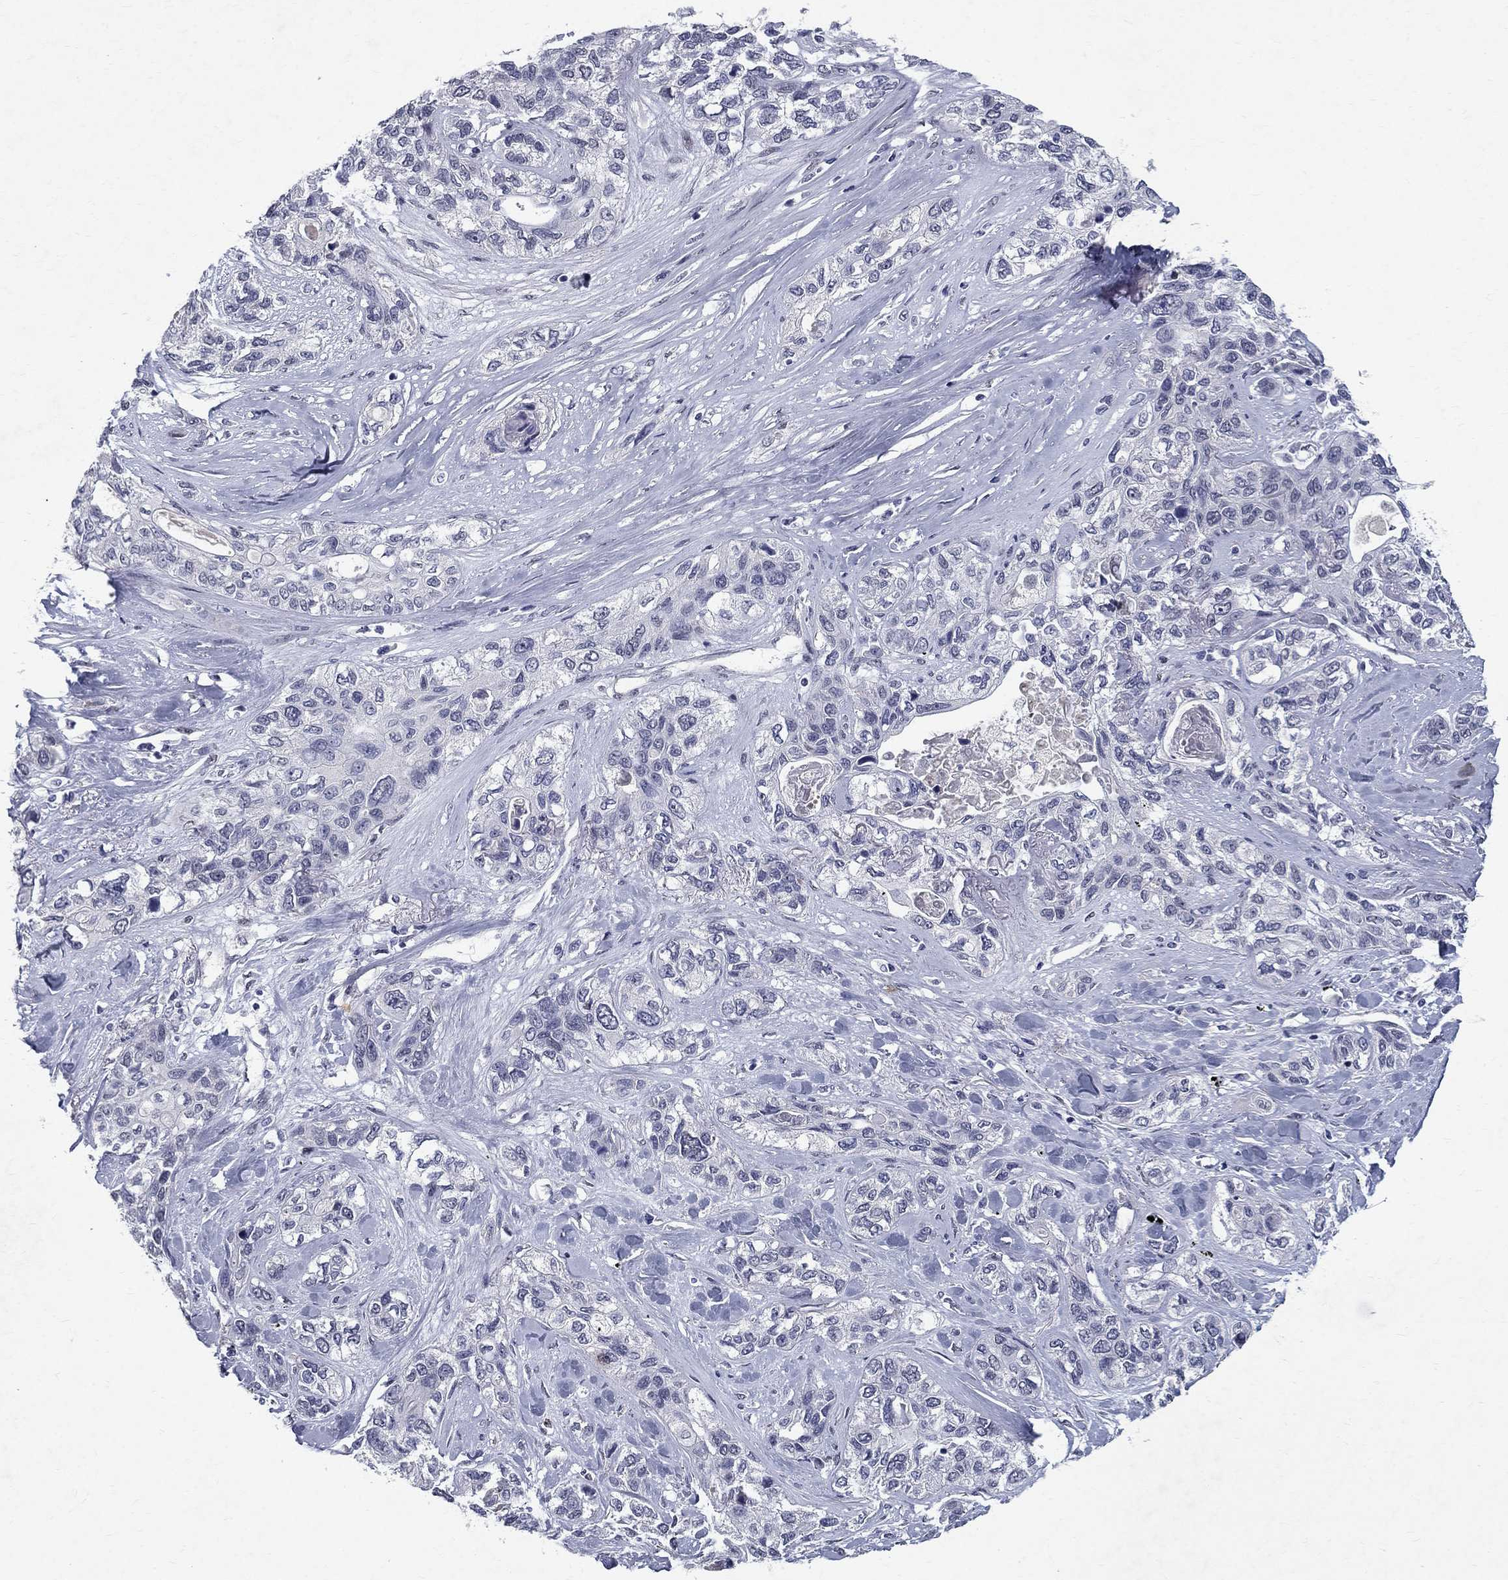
{"staining": {"intensity": "negative", "quantity": "none", "location": "none"}, "tissue": "lung cancer", "cell_type": "Tumor cells", "image_type": "cancer", "snomed": [{"axis": "morphology", "description": "Squamous cell carcinoma, NOS"}, {"axis": "topography", "description": "Lung"}], "caption": "Tumor cells are negative for brown protein staining in squamous cell carcinoma (lung). (DAB immunohistochemistry (IHC), high magnification).", "gene": "RBFOX1", "patient": {"sex": "female", "age": 70}}